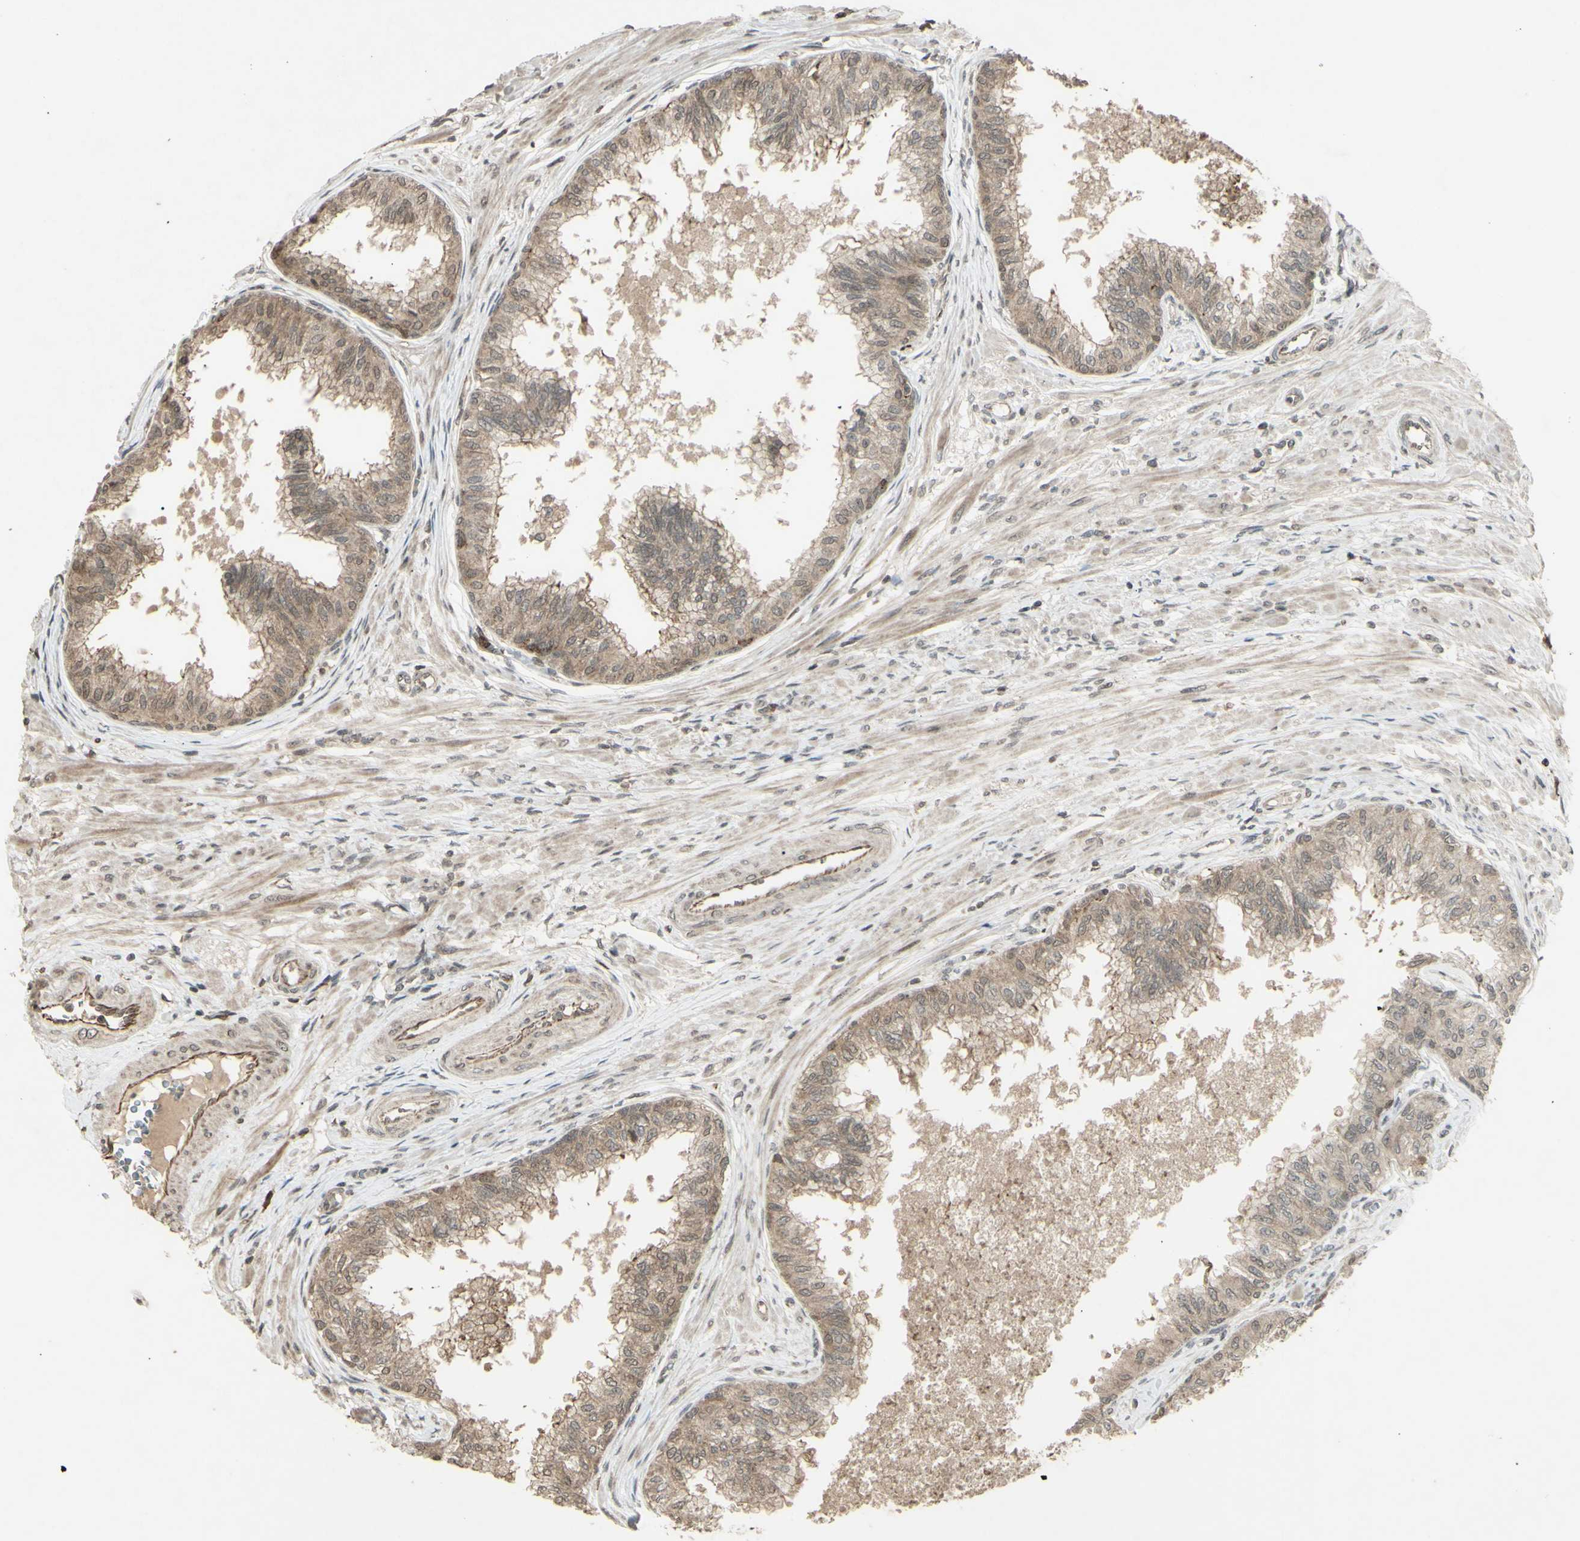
{"staining": {"intensity": "weak", "quantity": ">75%", "location": "cytoplasmic/membranous"}, "tissue": "prostate", "cell_type": "Glandular cells", "image_type": "normal", "snomed": [{"axis": "morphology", "description": "Normal tissue, NOS"}, {"axis": "topography", "description": "Prostate"}, {"axis": "topography", "description": "Seminal veicle"}], "caption": "Immunohistochemical staining of unremarkable prostate demonstrates low levels of weak cytoplasmic/membranous positivity in about >75% of glandular cells. Immunohistochemistry stains the protein in brown and the nuclei are stained blue.", "gene": "BLNK", "patient": {"sex": "male", "age": 60}}